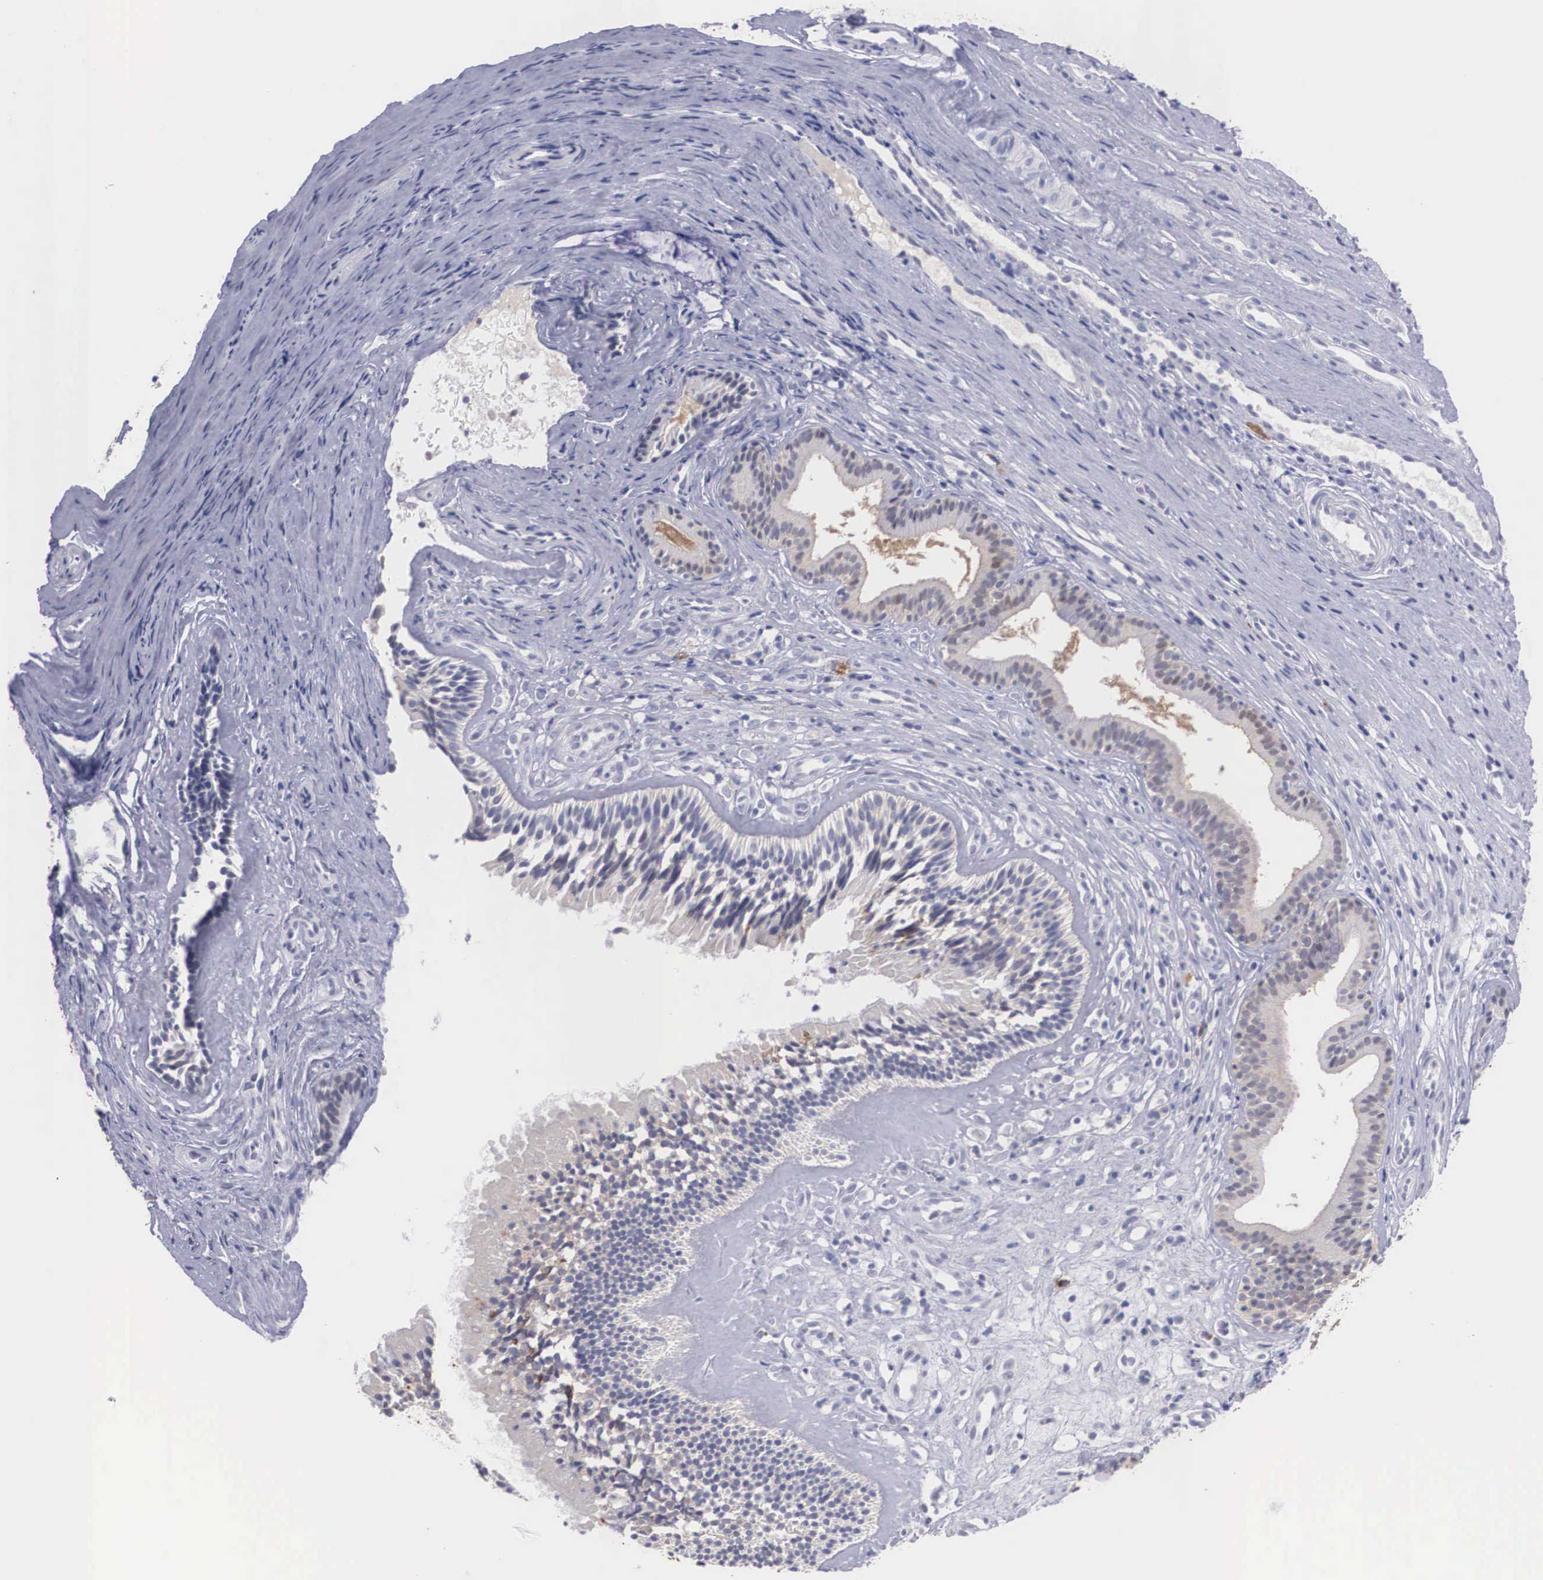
{"staining": {"intensity": "negative", "quantity": "none", "location": "none"}, "tissue": "nasopharynx", "cell_type": "Respiratory epithelial cells", "image_type": "normal", "snomed": [{"axis": "morphology", "description": "Normal tissue, NOS"}, {"axis": "topography", "description": "Nasopharynx"}], "caption": "The micrograph displays no significant staining in respiratory epithelial cells of nasopharynx.", "gene": "REPS2", "patient": {"sex": "female", "age": 78}}